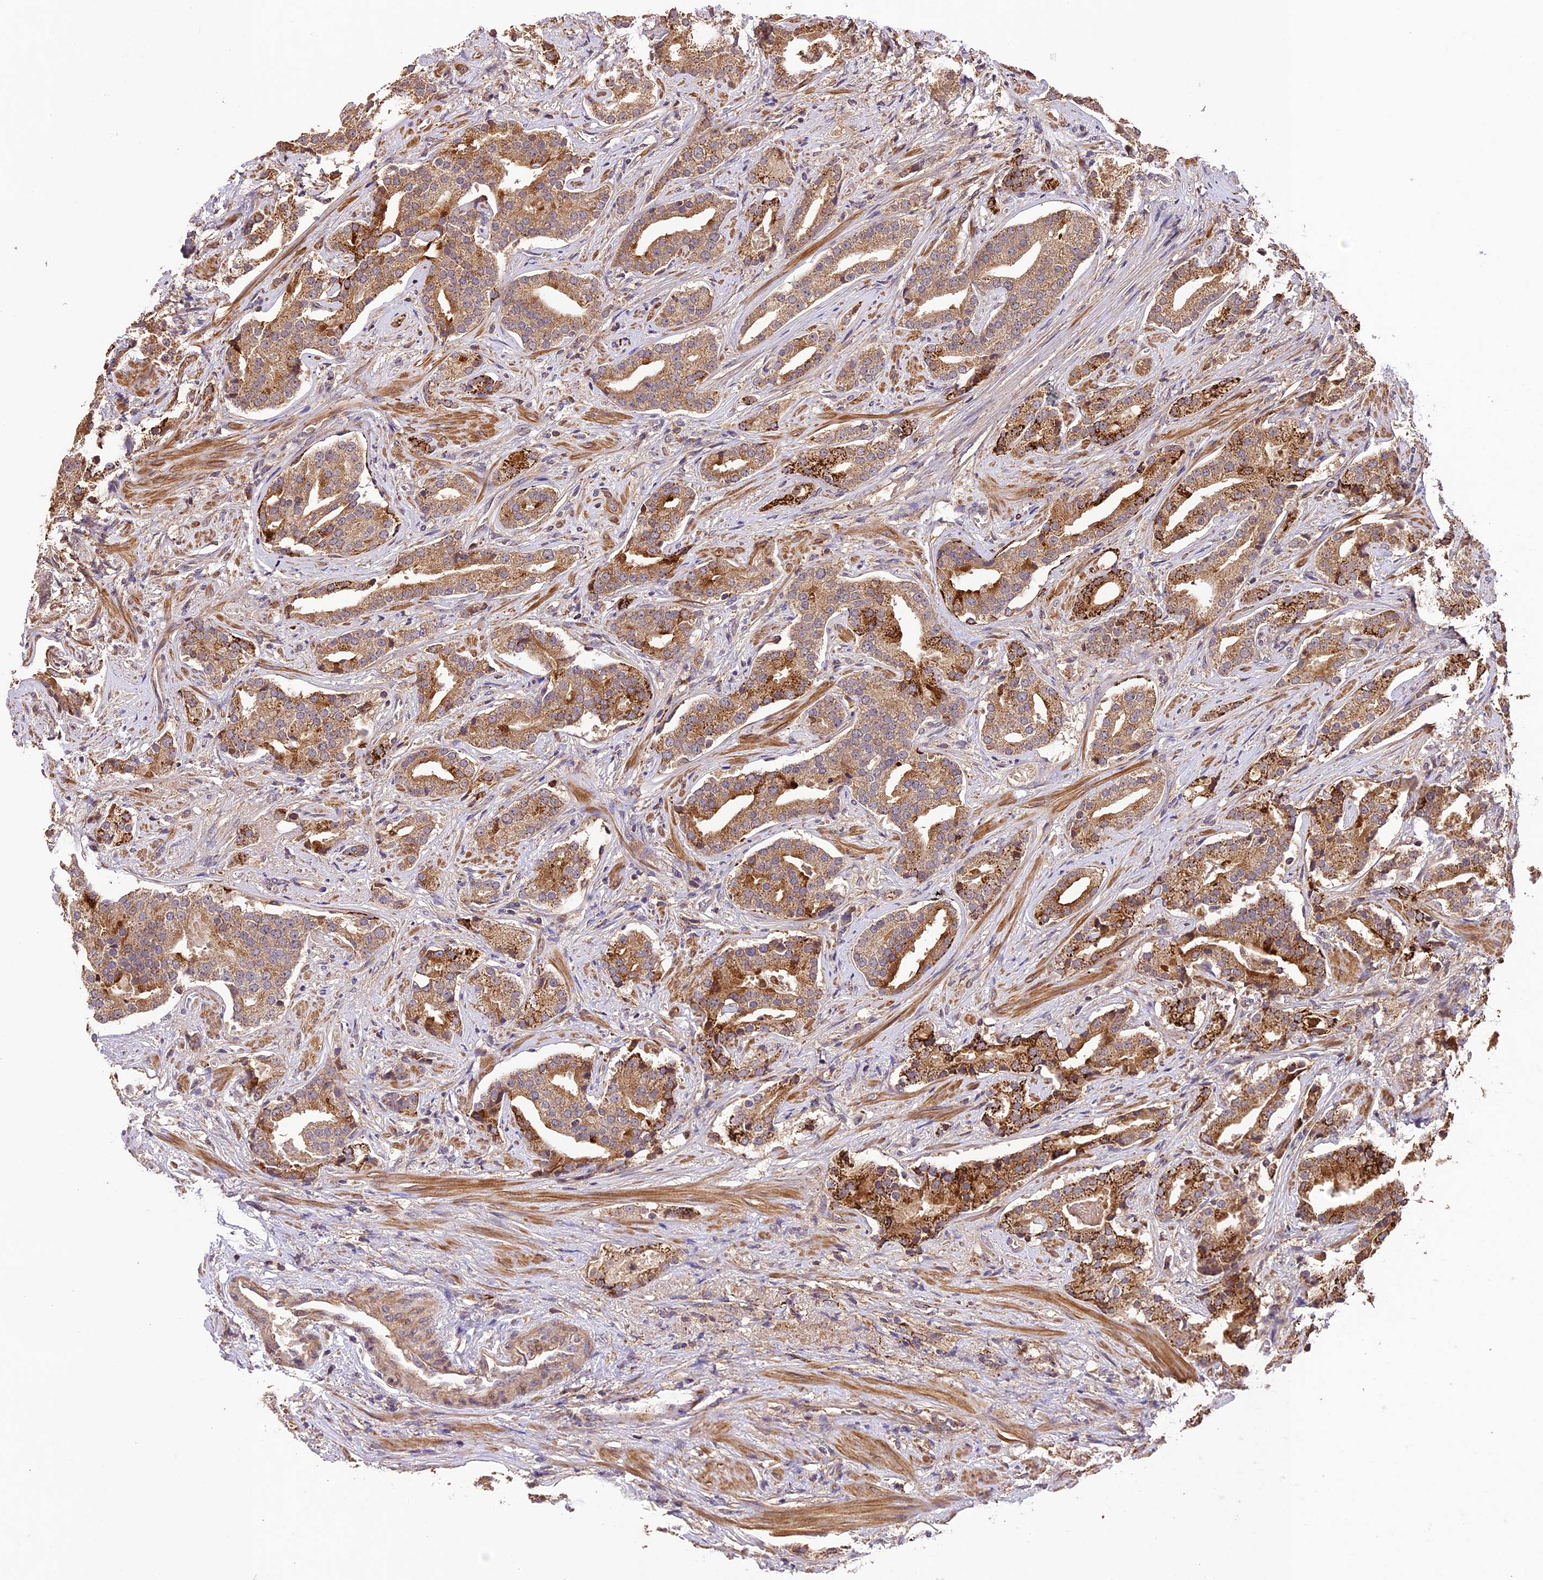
{"staining": {"intensity": "moderate", "quantity": ">75%", "location": "cytoplasmic/membranous"}, "tissue": "prostate cancer", "cell_type": "Tumor cells", "image_type": "cancer", "snomed": [{"axis": "morphology", "description": "Adenocarcinoma, Low grade"}, {"axis": "topography", "description": "Prostate"}], "caption": "Immunohistochemical staining of prostate adenocarcinoma (low-grade) displays moderate cytoplasmic/membranous protein expression in about >75% of tumor cells.", "gene": "CRLF1", "patient": {"sex": "male", "age": 67}}